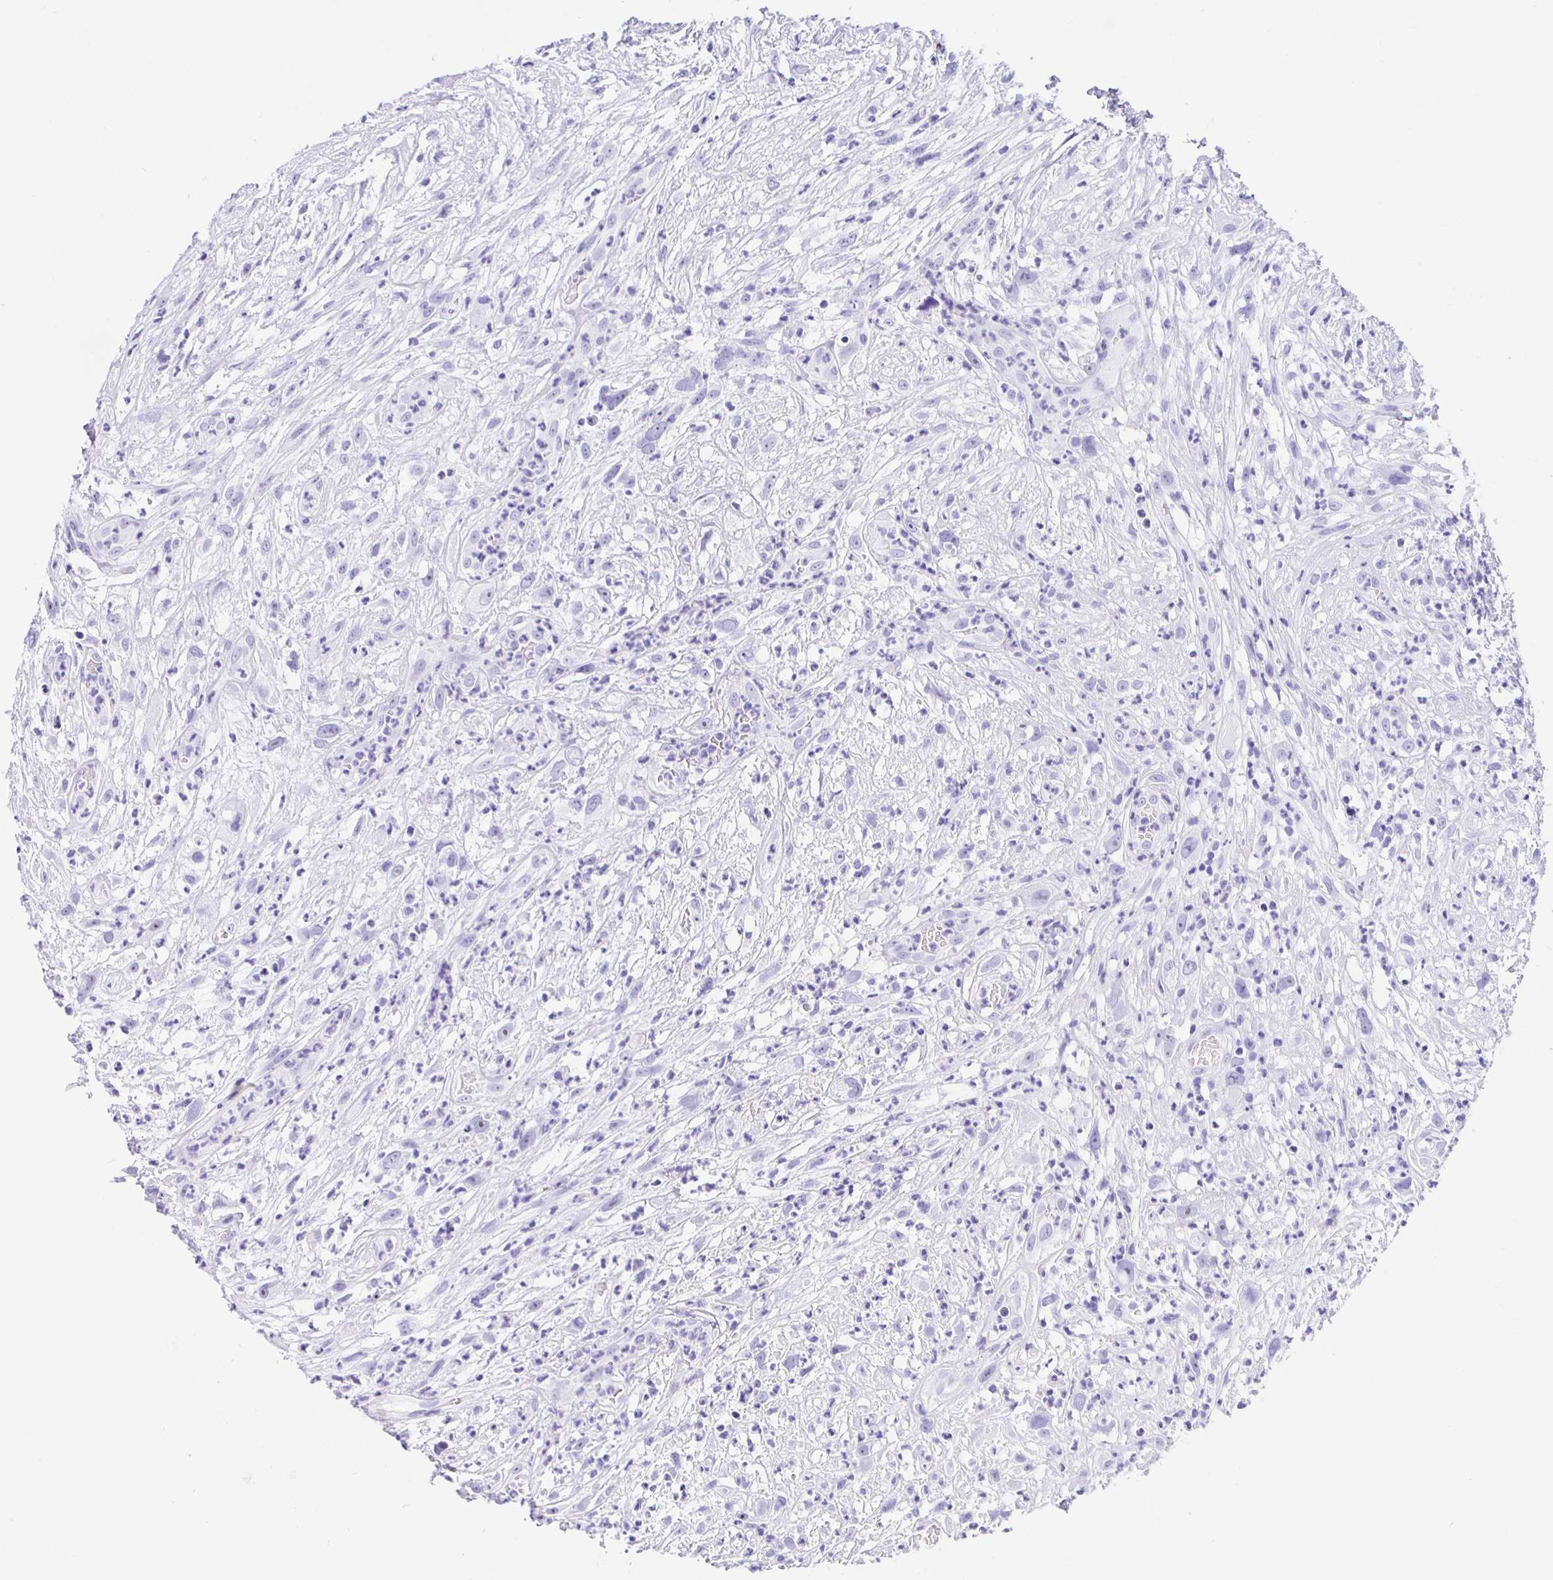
{"staining": {"intensity": "negative", "quantity": "none", "location": "none"}, "tissue": "head and neck cancer", "cell_type": "Tumor cells", "image_type": "cancer", "snomed": [{"axis": "morphology", "description": "Squamous cell carcinoma, NOS"}, {"axis": "topography", "description": "Head-Neck"}], "caption": "This photomicrograph is of squamous cell carcinoma (head and neck) stained with IHC to label a protein in brown with the nuclei are counter-stained blue. There is no positivity in tumor cells.", "gene": "PRAMEF19", "patient": {"sex": "male", "age": 65}}